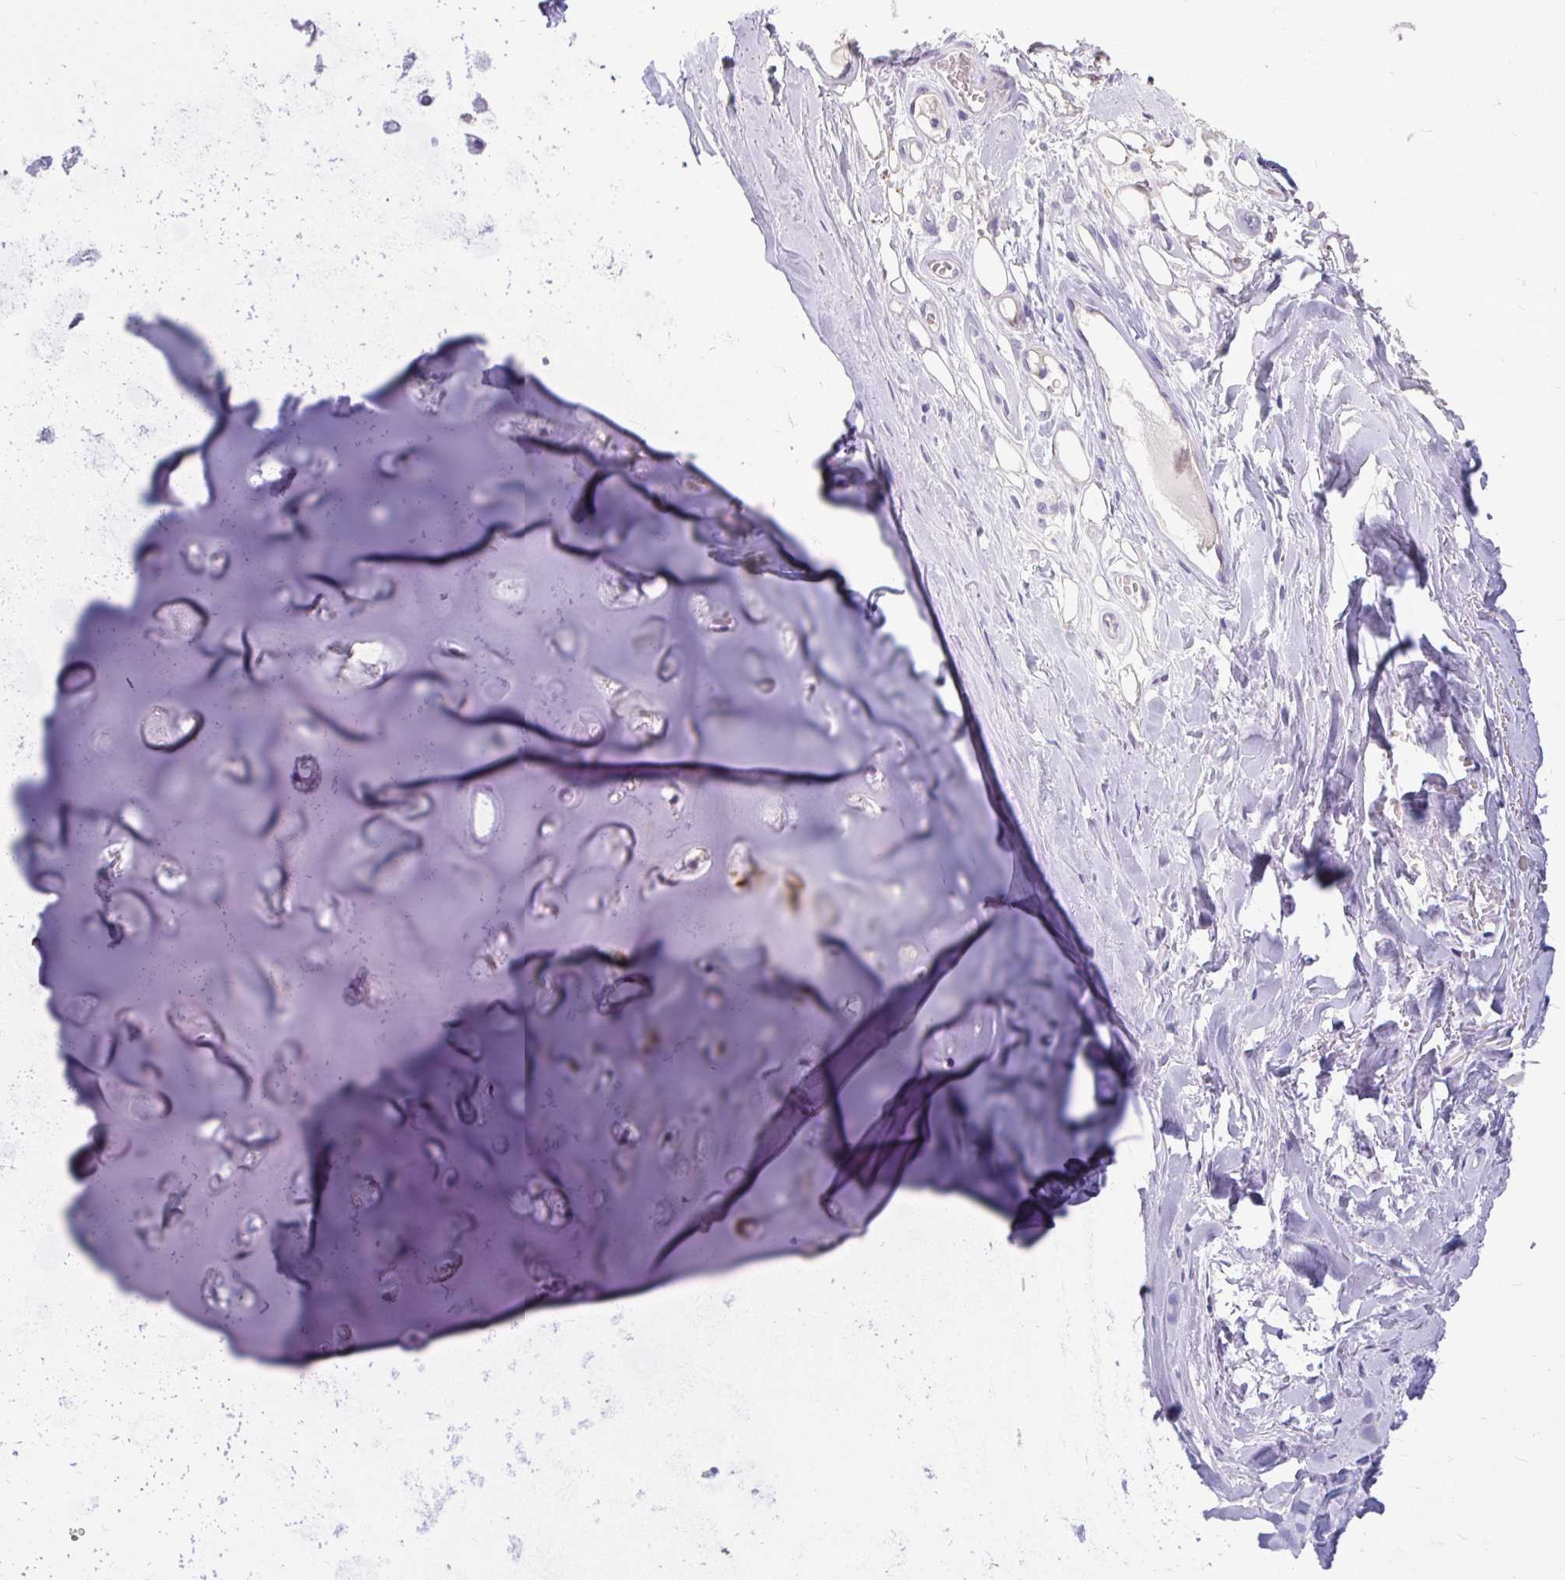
{"staining": {"intensity": "negative", "quantity": "none", "location": "none"}, "tissue": "soft tissue", "cell_type": "Chondrocytes", "image_type": "normal", "snomed": [{"axis": "morphology", "description": "Normal tissue, NOS"}, {"axis": "topography", "description": "Cartilage tissue"}, {"axis": "topography", "description": "Nasopharynx"}, {"axis": "topography", "description": "Thyroid gland"}], "caption": "Histopathology image shows no significant protein expression in chondrocytes of normal soft tissue. (DAB immunohistochemistry with hematoxylin counter stain).", "gene": "FABP3", "patient": {"sex": "male", "age": 63}}